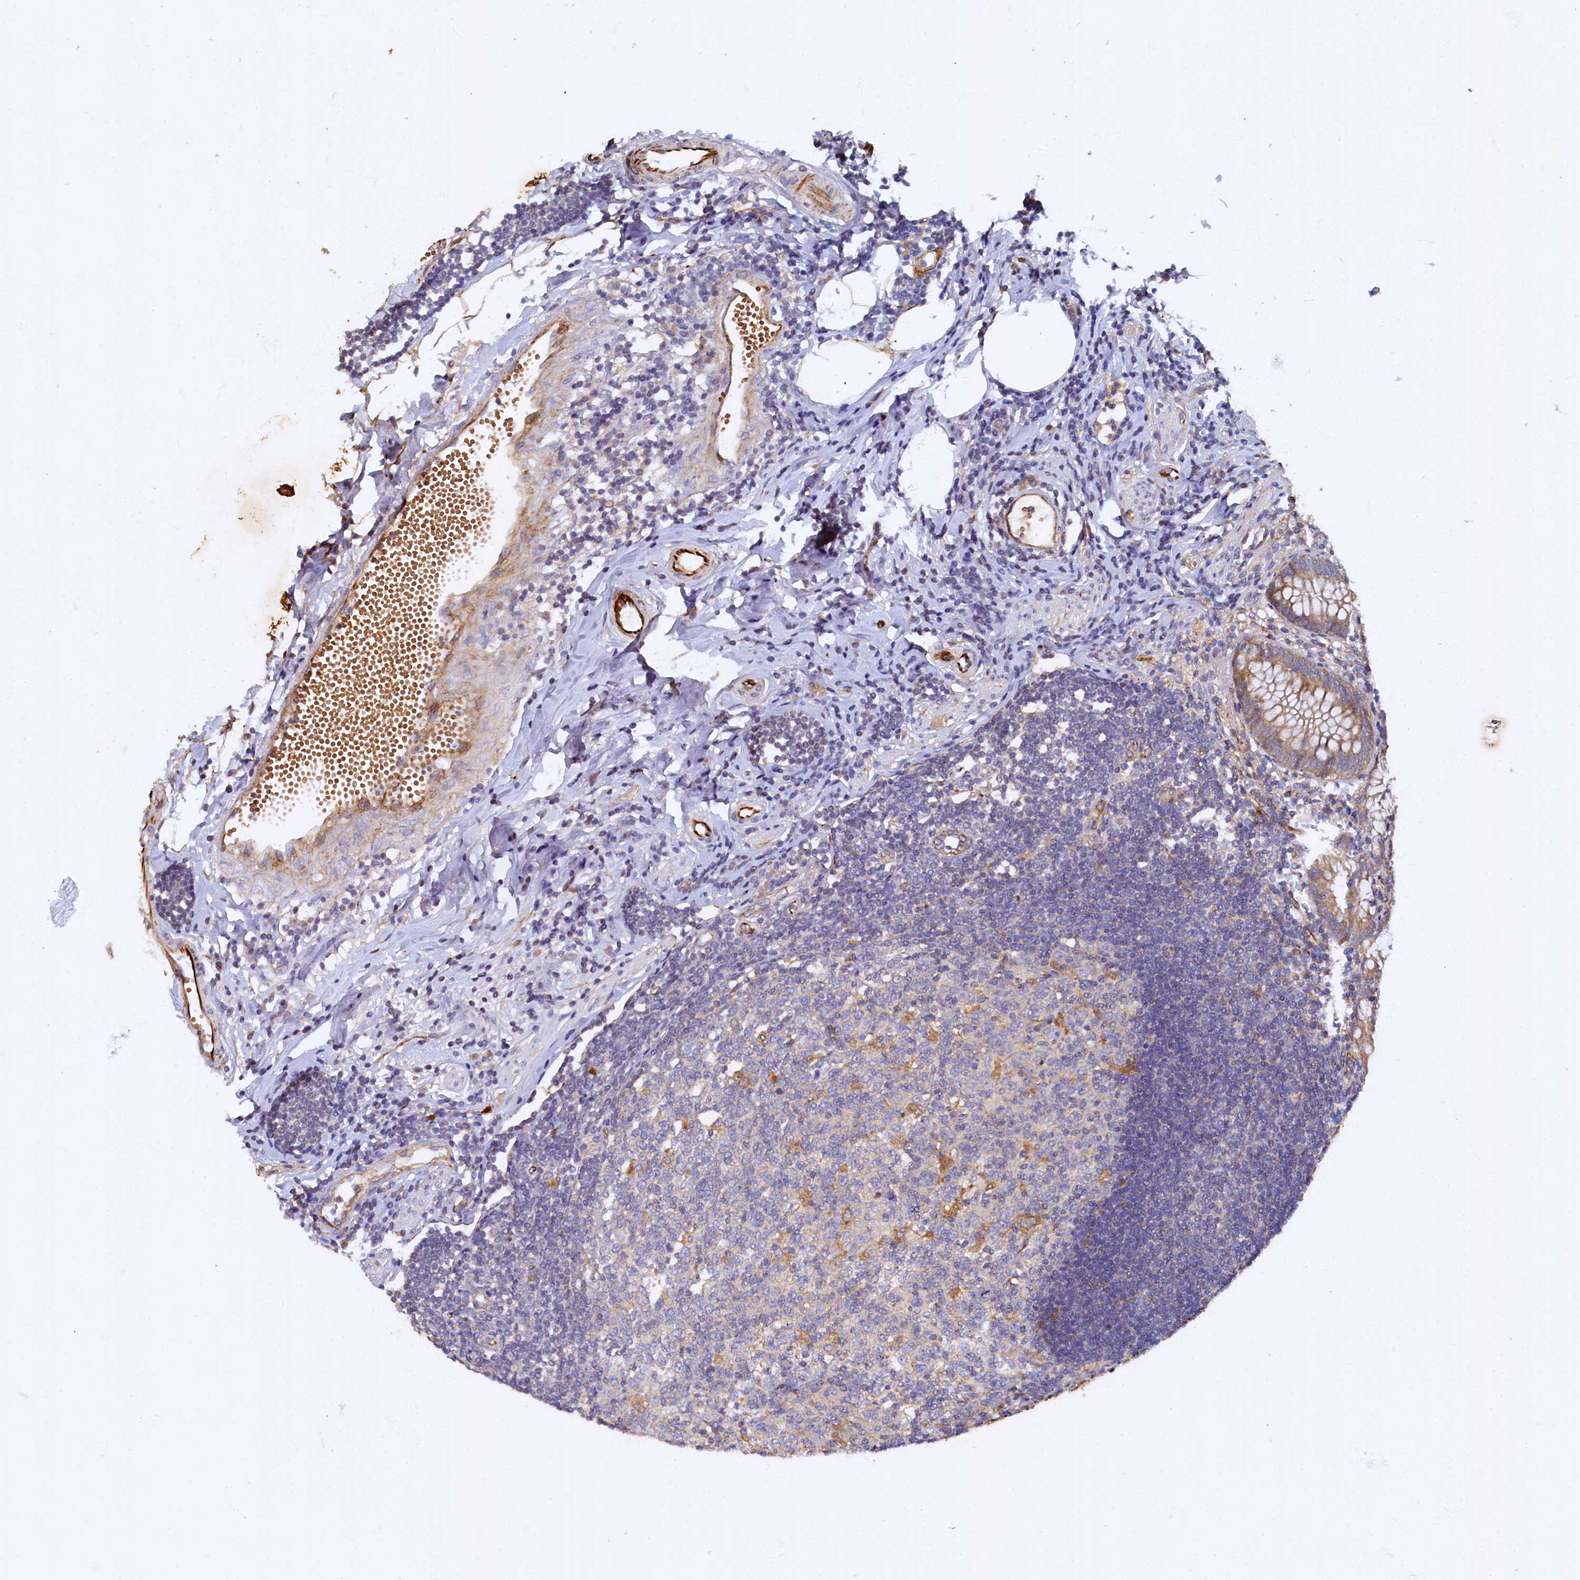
{"staining": {"intensity": "moderate", "quantity": ">75%", "location": "cytoplasmic/membranous"}, "tissue": "appendix", "cell_type": "Glandular cells", "image_type": "normal", "snomed": [{"axis": "morphology", "description": "Normal tissue, NOS"}, {"axis": "topography", "description": "Appendix"}], "caption": "Immunohistochemistry image of normal human appendix stained for a protein (brown), which exhibits medium levels of moderate cytoplasmic/membranous staining in about >75% of glandular cells.", "gene": "ARL11", "patient": {"sex": "female", "age": 54}}